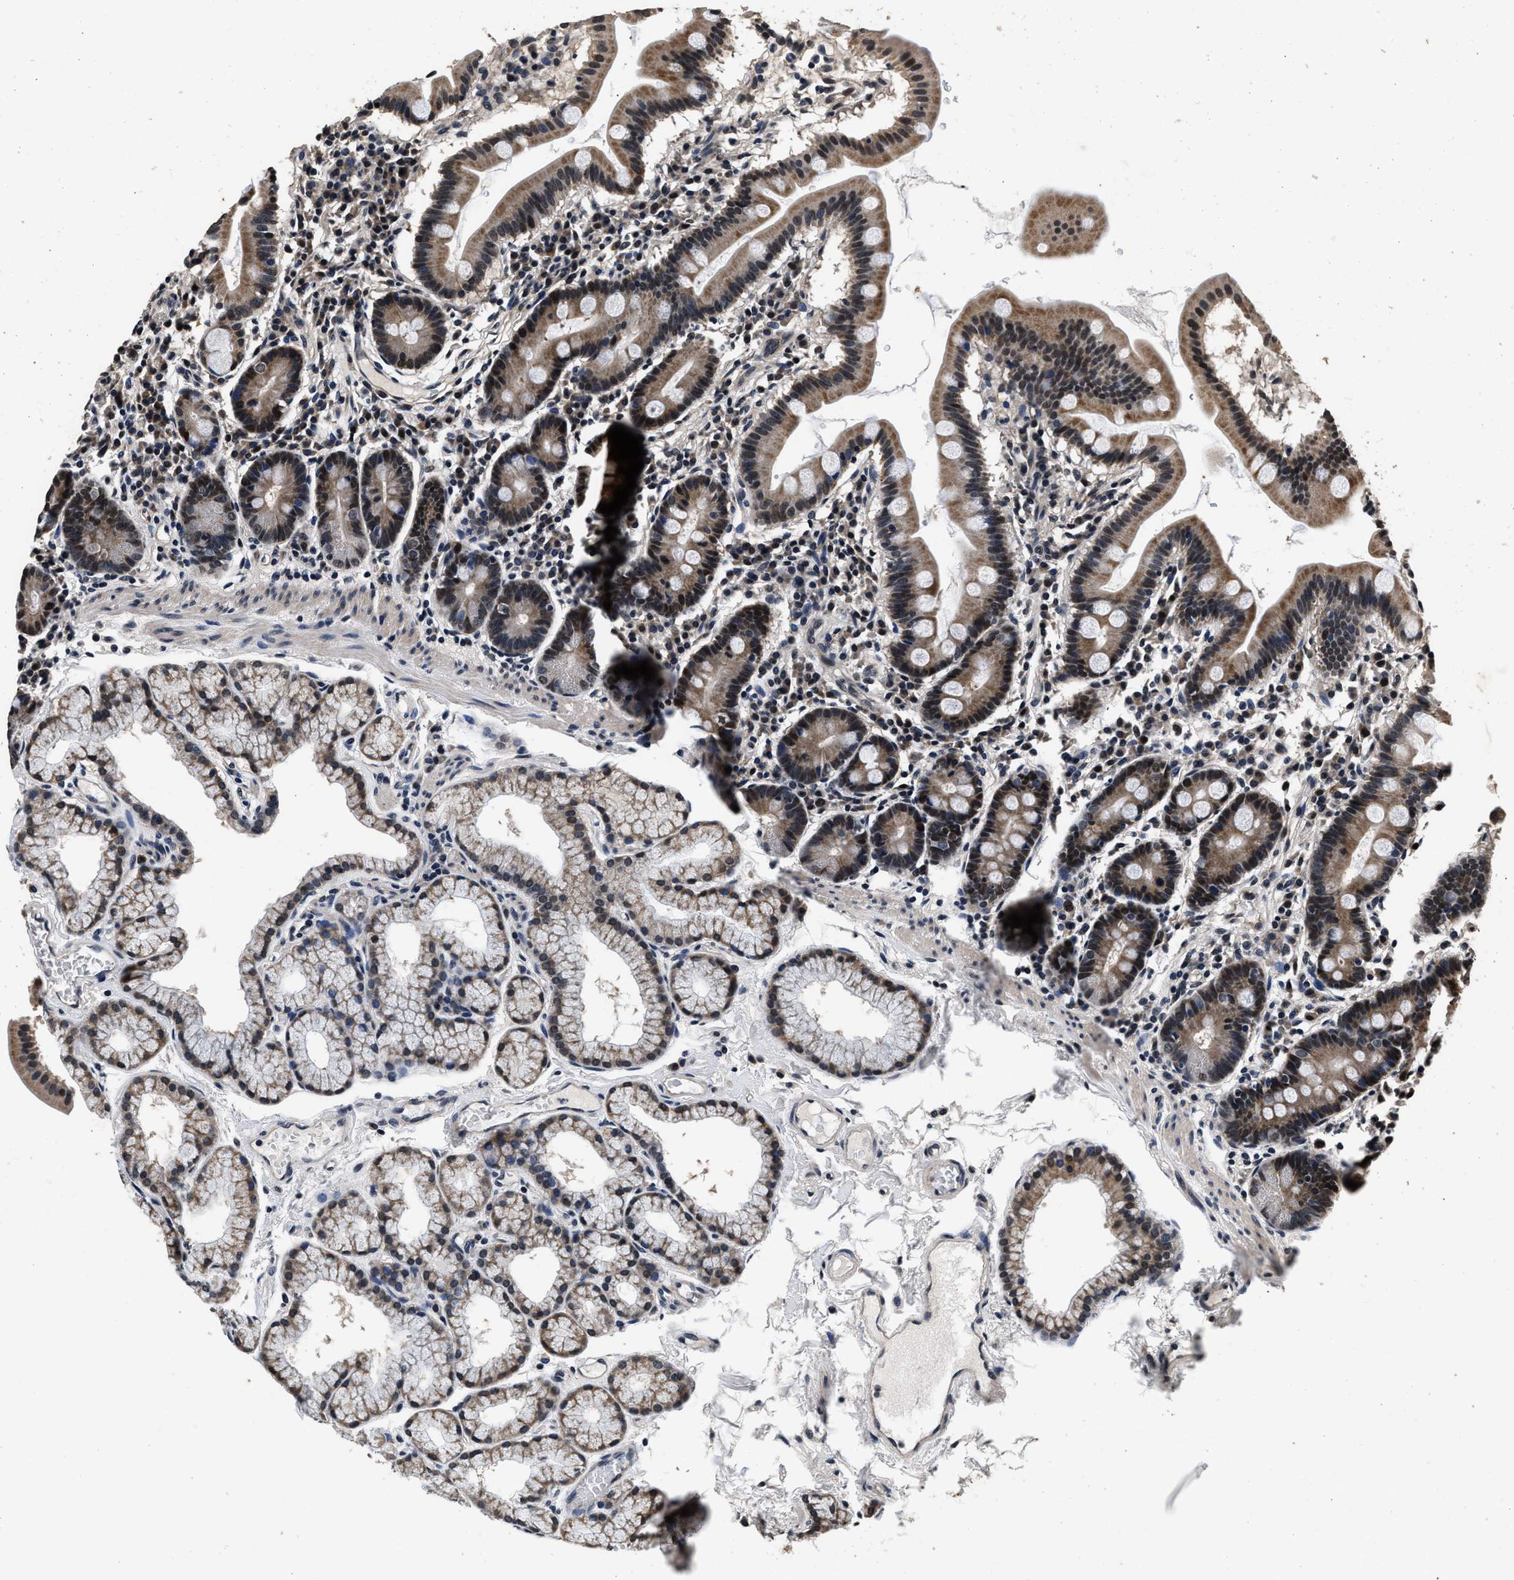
{"staining": {"intensity": "moderate", "quantity": ">75%", "location": "cytoplasmic/membranous,nuclear"}, "tissue": "duodenum", "cell_type": "Glandular cells", "image_type": "normal", "snomed": [{"axis": "morphology", "description": "Normal tissue, NOS"}, {"axis": "topography", "description": "Duodenum"}], "caption": "IHC (DAB (3,3'-diaminobenzidine)) staining of unremarkable duodenum exhibits moderate cytoplasmic/membranous,nuclear protein staining in about >75% of glandular cells. (brown staining indicates protein expression, while blue staining denotes nuclei).", "gene": "CSTF1", "patient": {"sex": "male", "age": 50}}